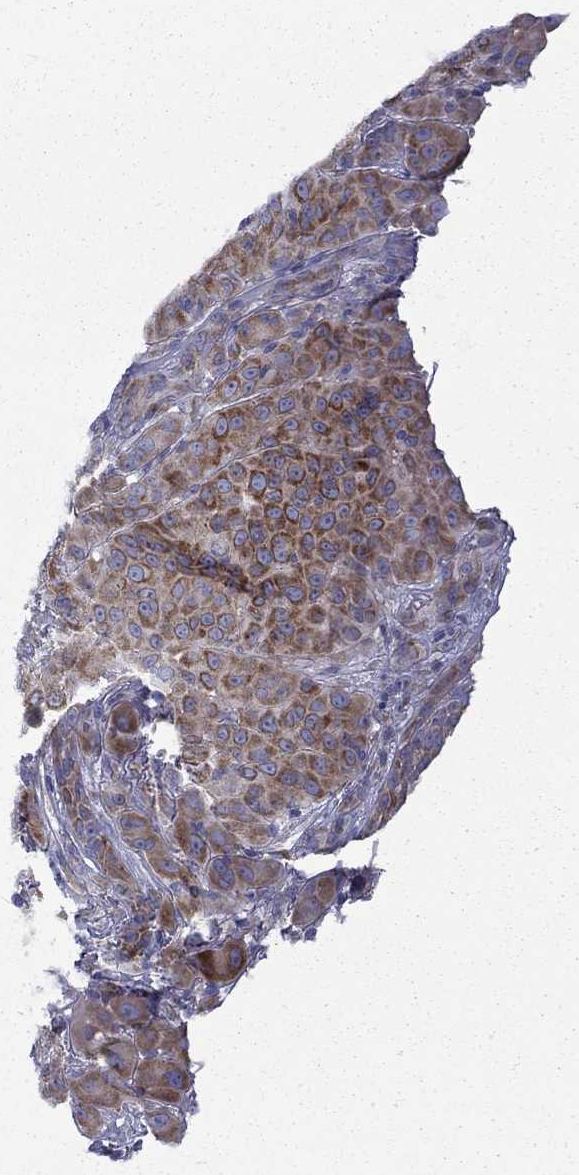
{"staining": {"intensity": "moderate", "quantity": ">75%", "location": "cytoplasmic/membranous"}, "tissue": "melanoma", "cell_type": "Tumor cells", "image_type": "cancer", "snomed": [{"axis": "morphology", "description": "Malignant melanoma, NOS"}, {"axis": "topography", "description": "Skin"}], "caption": "Immunohistochemistry (DAB (3,3'-diaminobenzidine)) staining of human malignant melanoma demonstrates moderate cytoplasmic/membranous protein positivity in approximately >75% of tumor cells.", "gene": "PABPC4", "patient": {"sex": "female", "age": 87}}